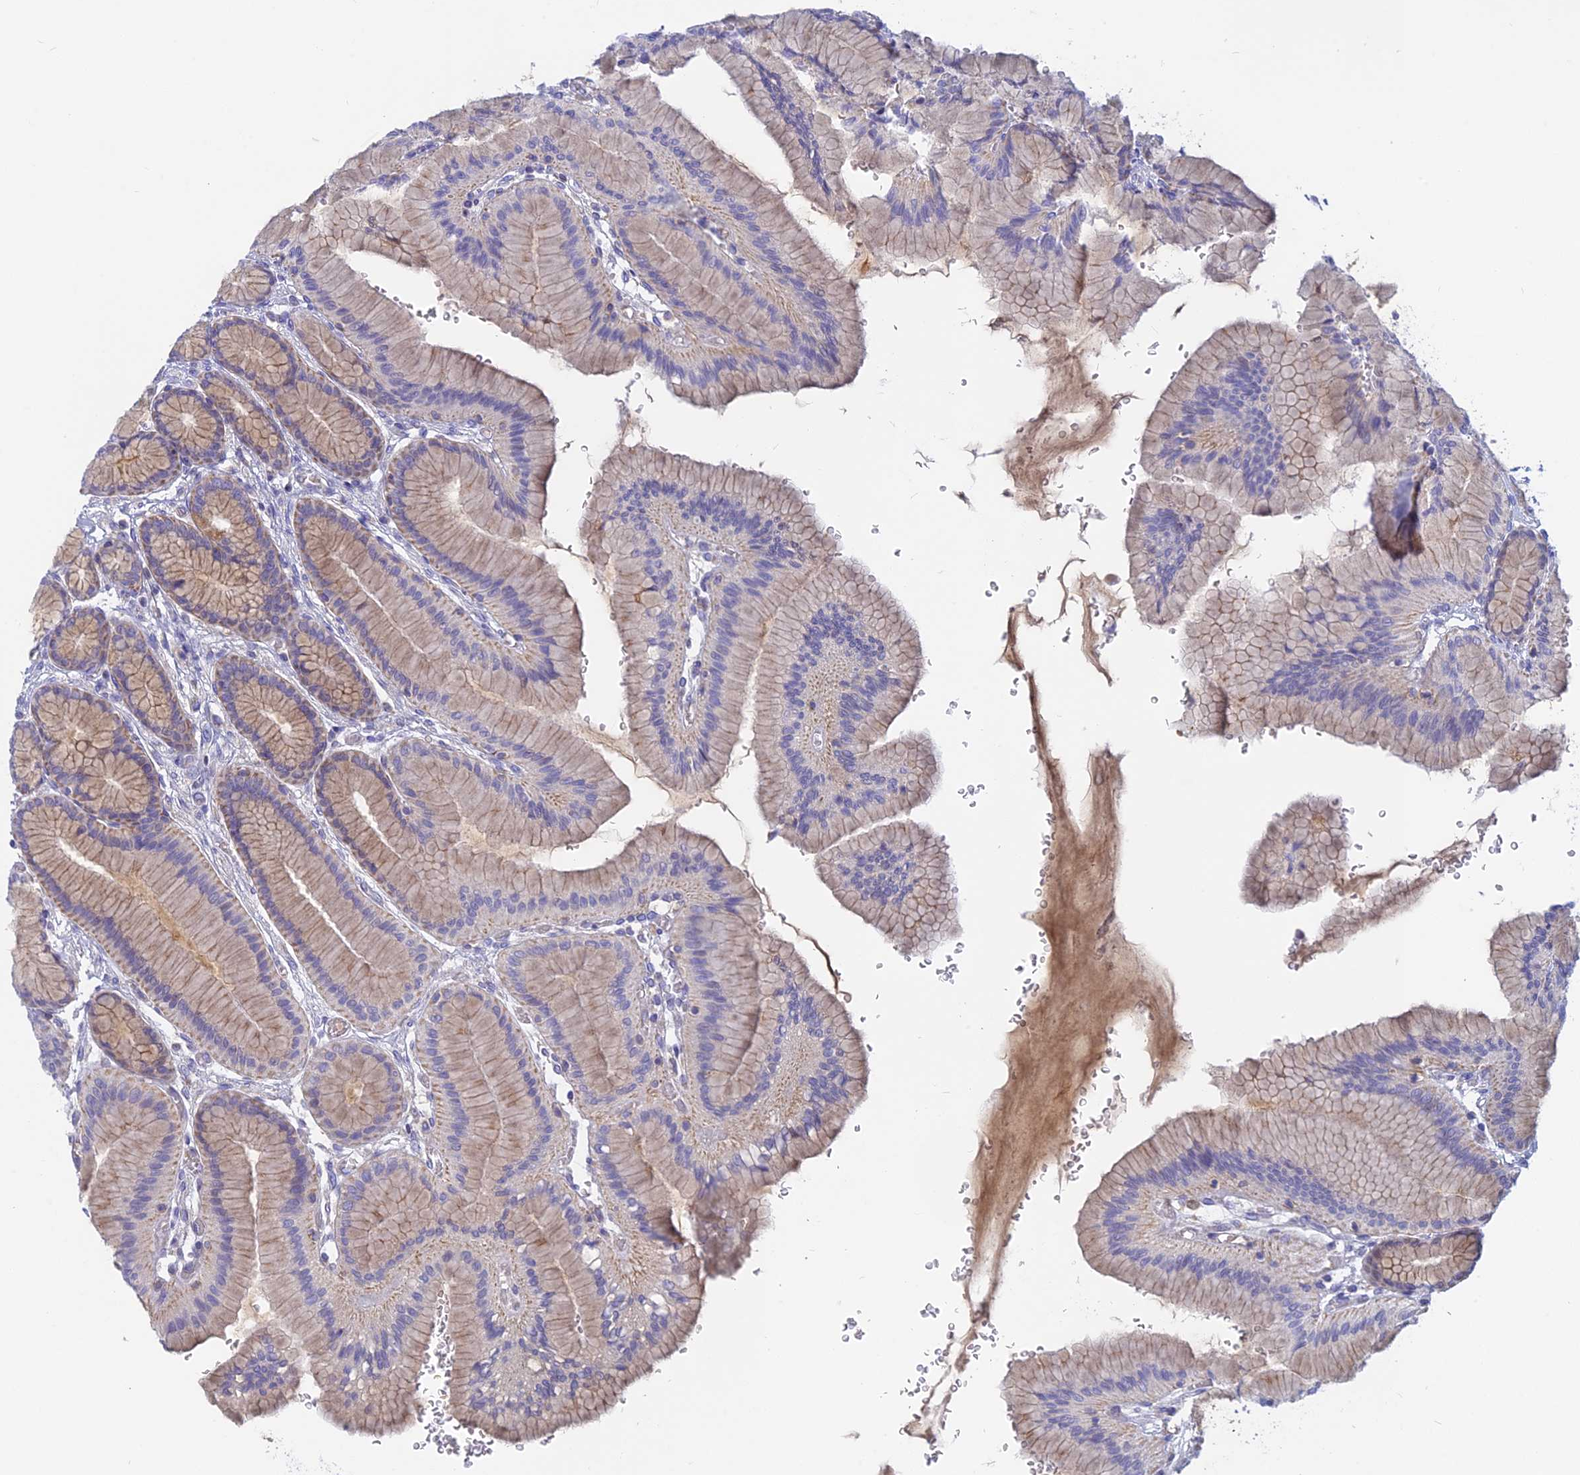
{"staining": {"intensity": "weak", "quantity": "25%-75%", "location": "cytoplasmic/membranous"}, "tissue": "stomach", "cell_type": "Glandular cells", "image_type": "normal", "snomed": [{"axis": "morphology", "description": "Normal tissue, NOS"}, {"axis": "morphology", "description": "Adenocarcinoma, NOS"}, {"axis": "morphology", "description": "Adenocarcinoma, High grade"}, {"axis": "topography", "description": "Stomach, upper"}, {"axis": "topography", "description": "Stomach"}], "caption": "The histopathology image shows immunohistochemical staining of unremarkable stomach. There is weak cytoplasmic/membranous staining is identified in approximately 25%-75% of glandular cells. (IHC, brightfield microscopy, high magnification).", "gene": "CACNA1B", "patient": {"sex": "female", "age": 65}}